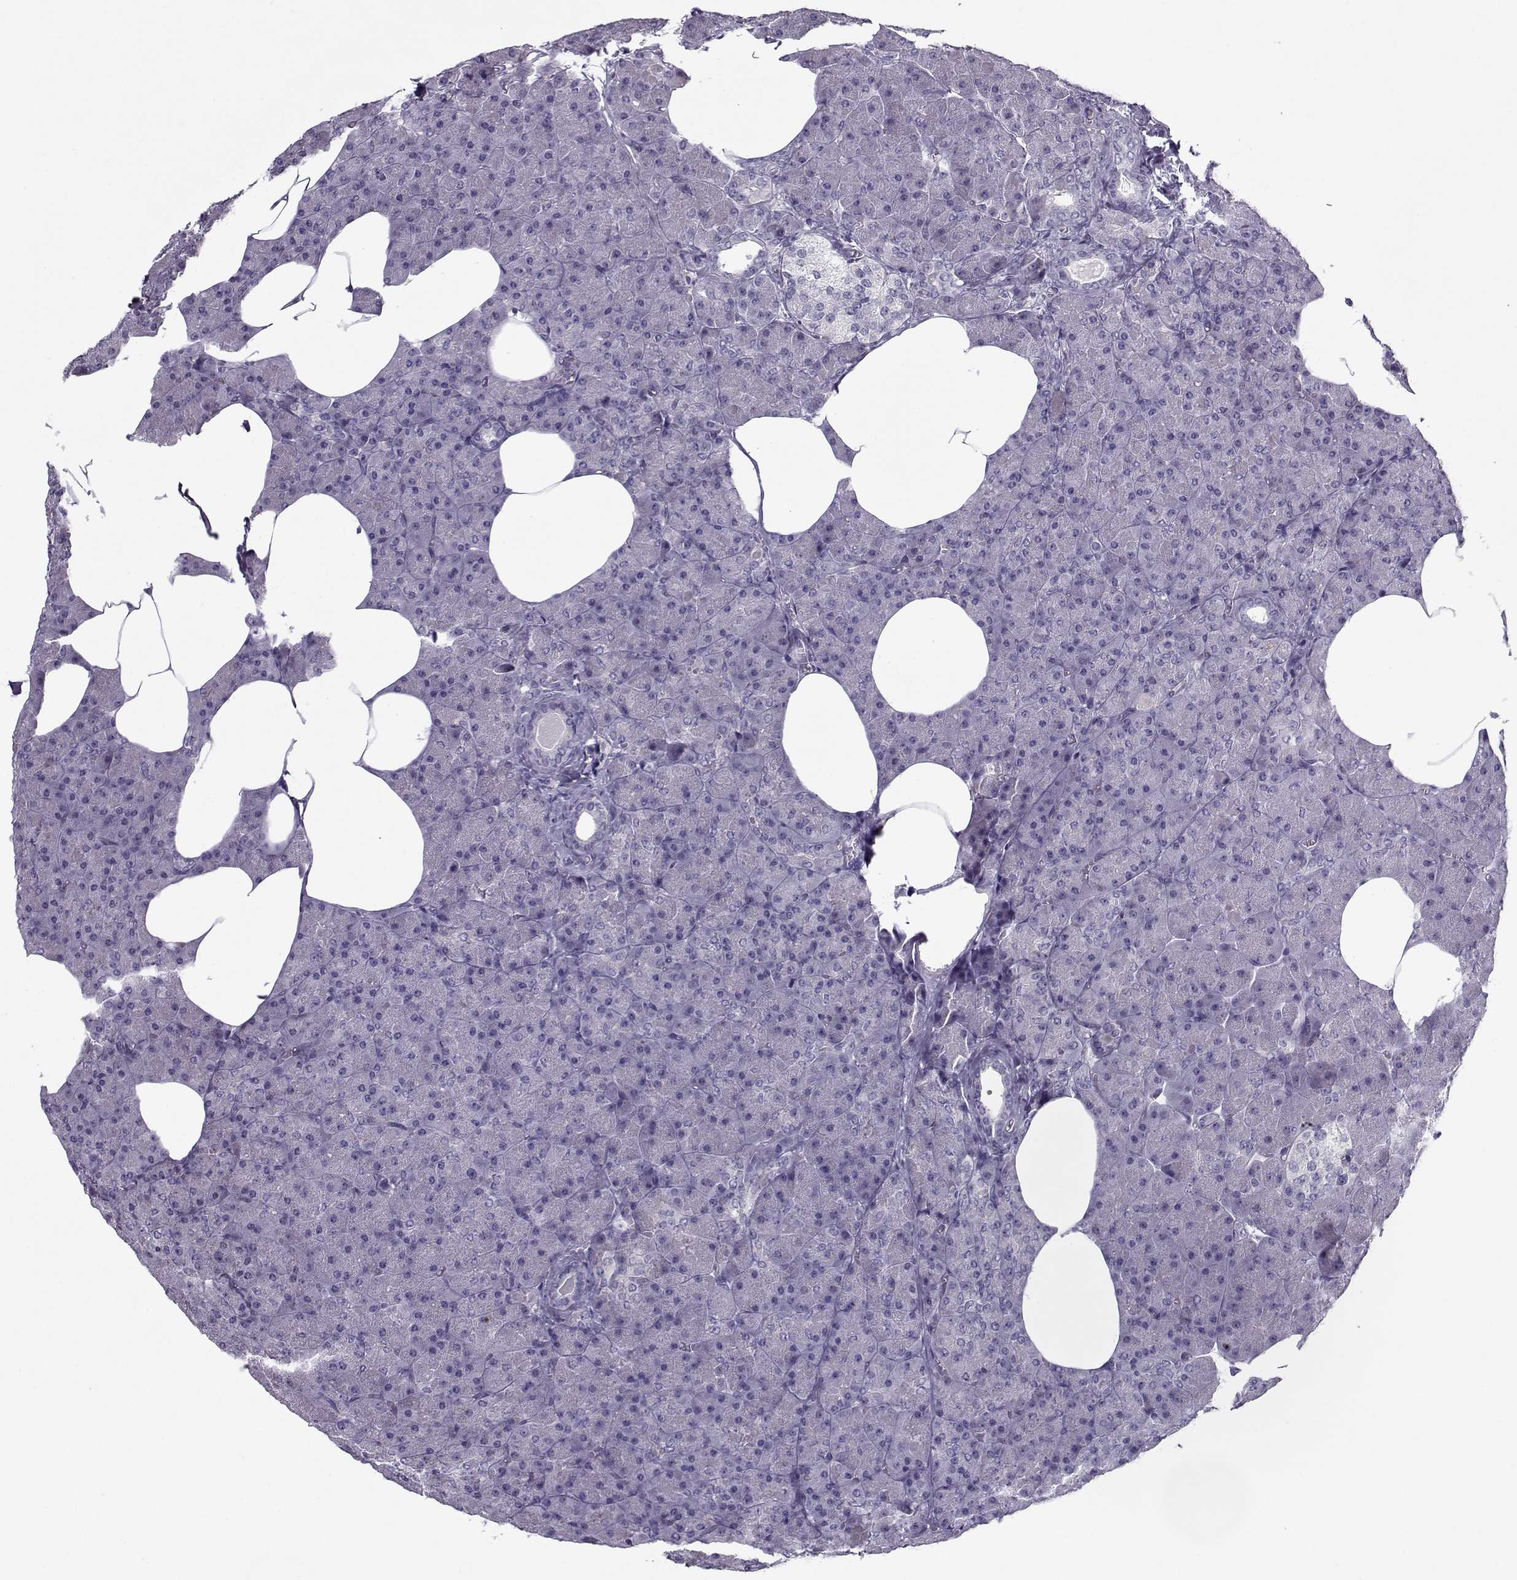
{"staining": {"intensity": "negative", "quantity": "none", "location": "none"}, "tissue": "pancreas", "cell_type": "Exocrine glandular cells", "image_type": "normal", "snomed": [{"axis": "morphology", "description": "Normal tissue, NOS"}, {"axis": "topography", "description": "Pancreas"}], "caption": "Immunohistochemical staining of unremarkable human pancreas shows no significant positivity in exocrine glandular cells.", "gene": "PP2D1", "patient": {"sex": "female", "age": 45}}